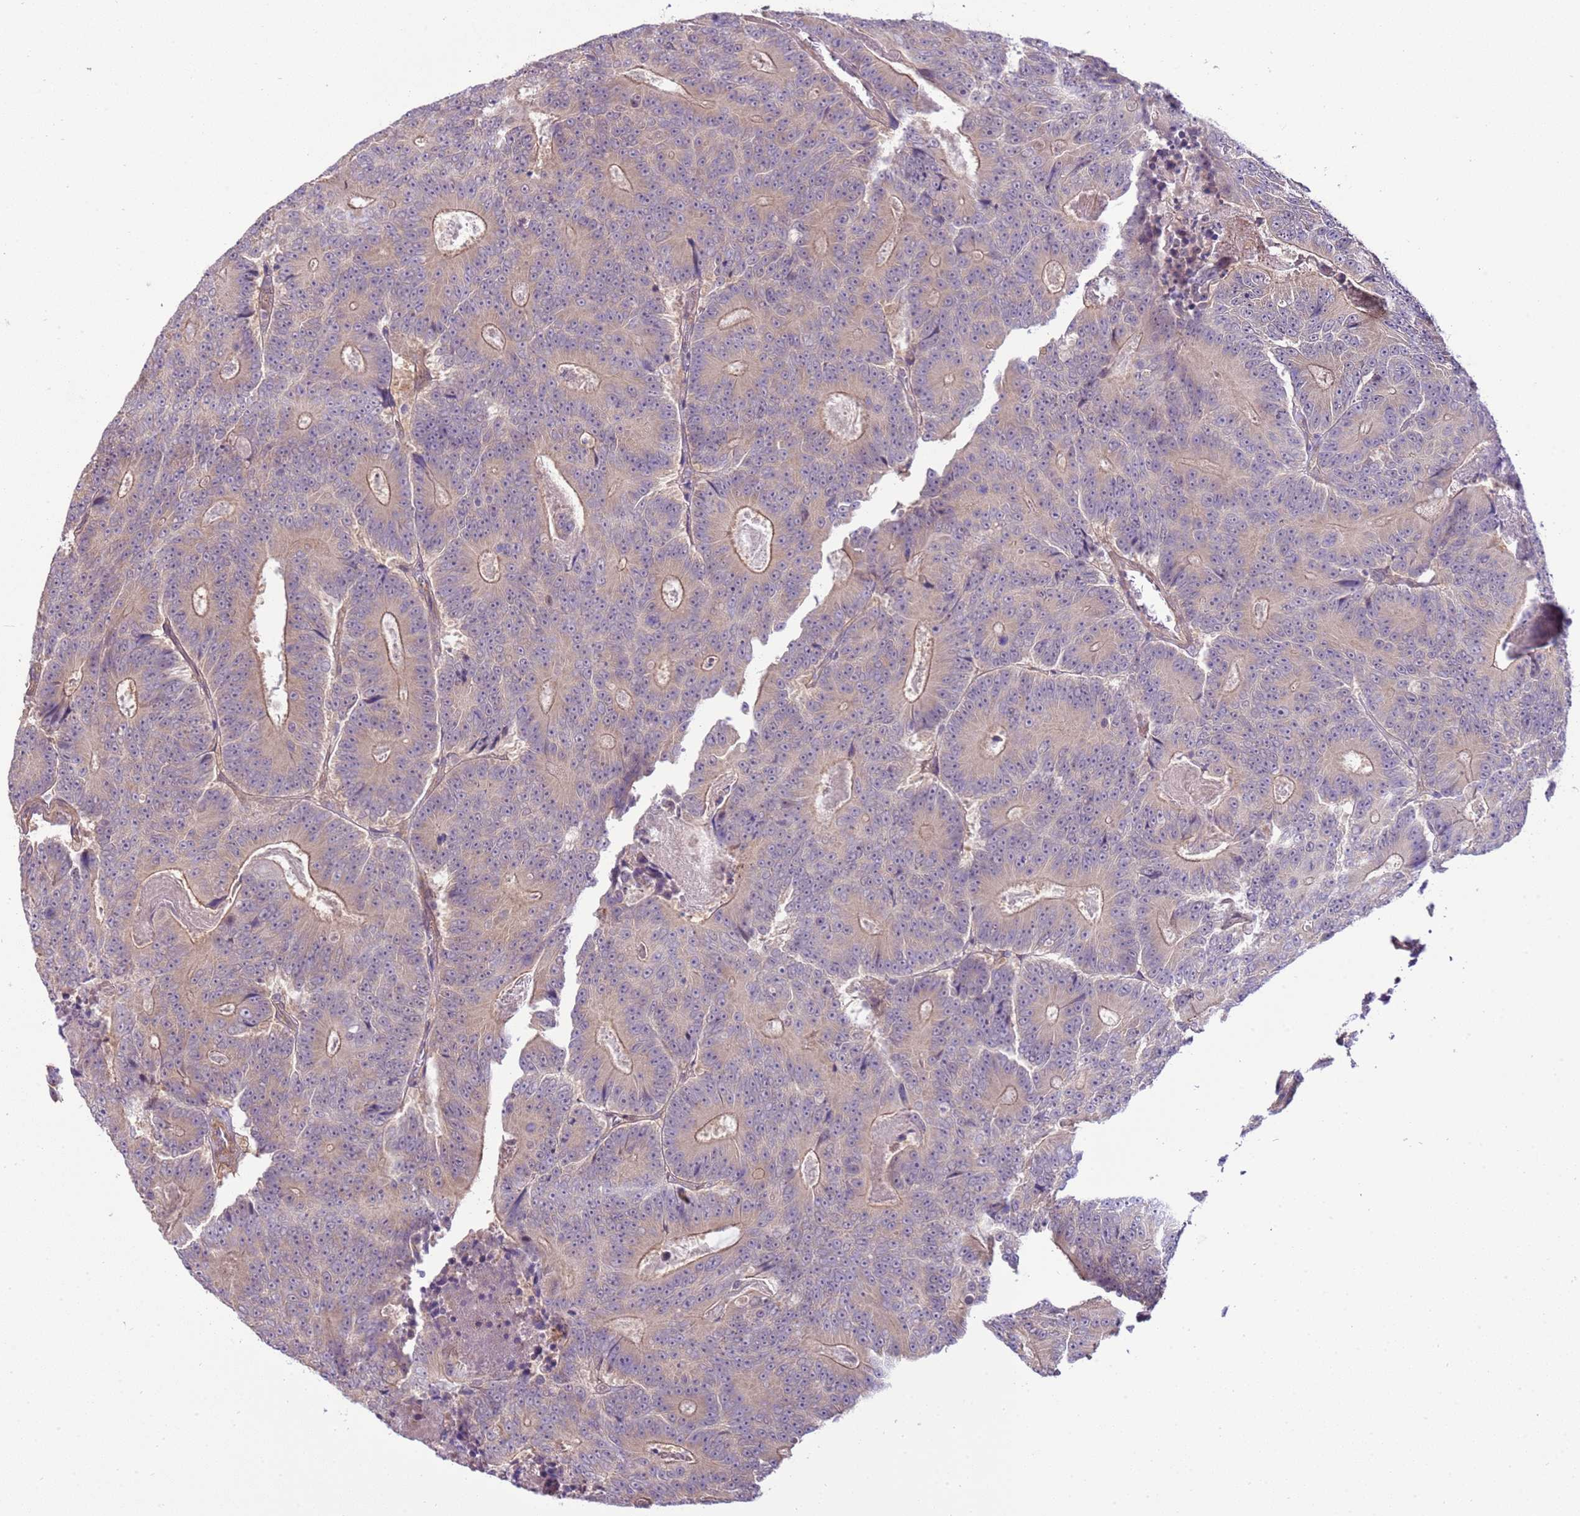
{"staining": {"intensity": "weak", "quantity": "25%-75%", "location": "cytoplasmic/membranous"}, "tissue": "colorectal cancer", "cell_type": "Tumor cells", "image_type": "cancer", "snomed": [{"axis": "morphology", "description": "Adenocarcinoma, NOS"}, {"axis": "topography", "description": "Colon"}], "caption": "Tumor cells reveal low levels of weak cytoplasmic/membranous expression in approximately 25%-75% of cells in human colorectal adenocarcinoma.", "gene": "SCARA3", "patient": {"sex": "male", "age": 83}}